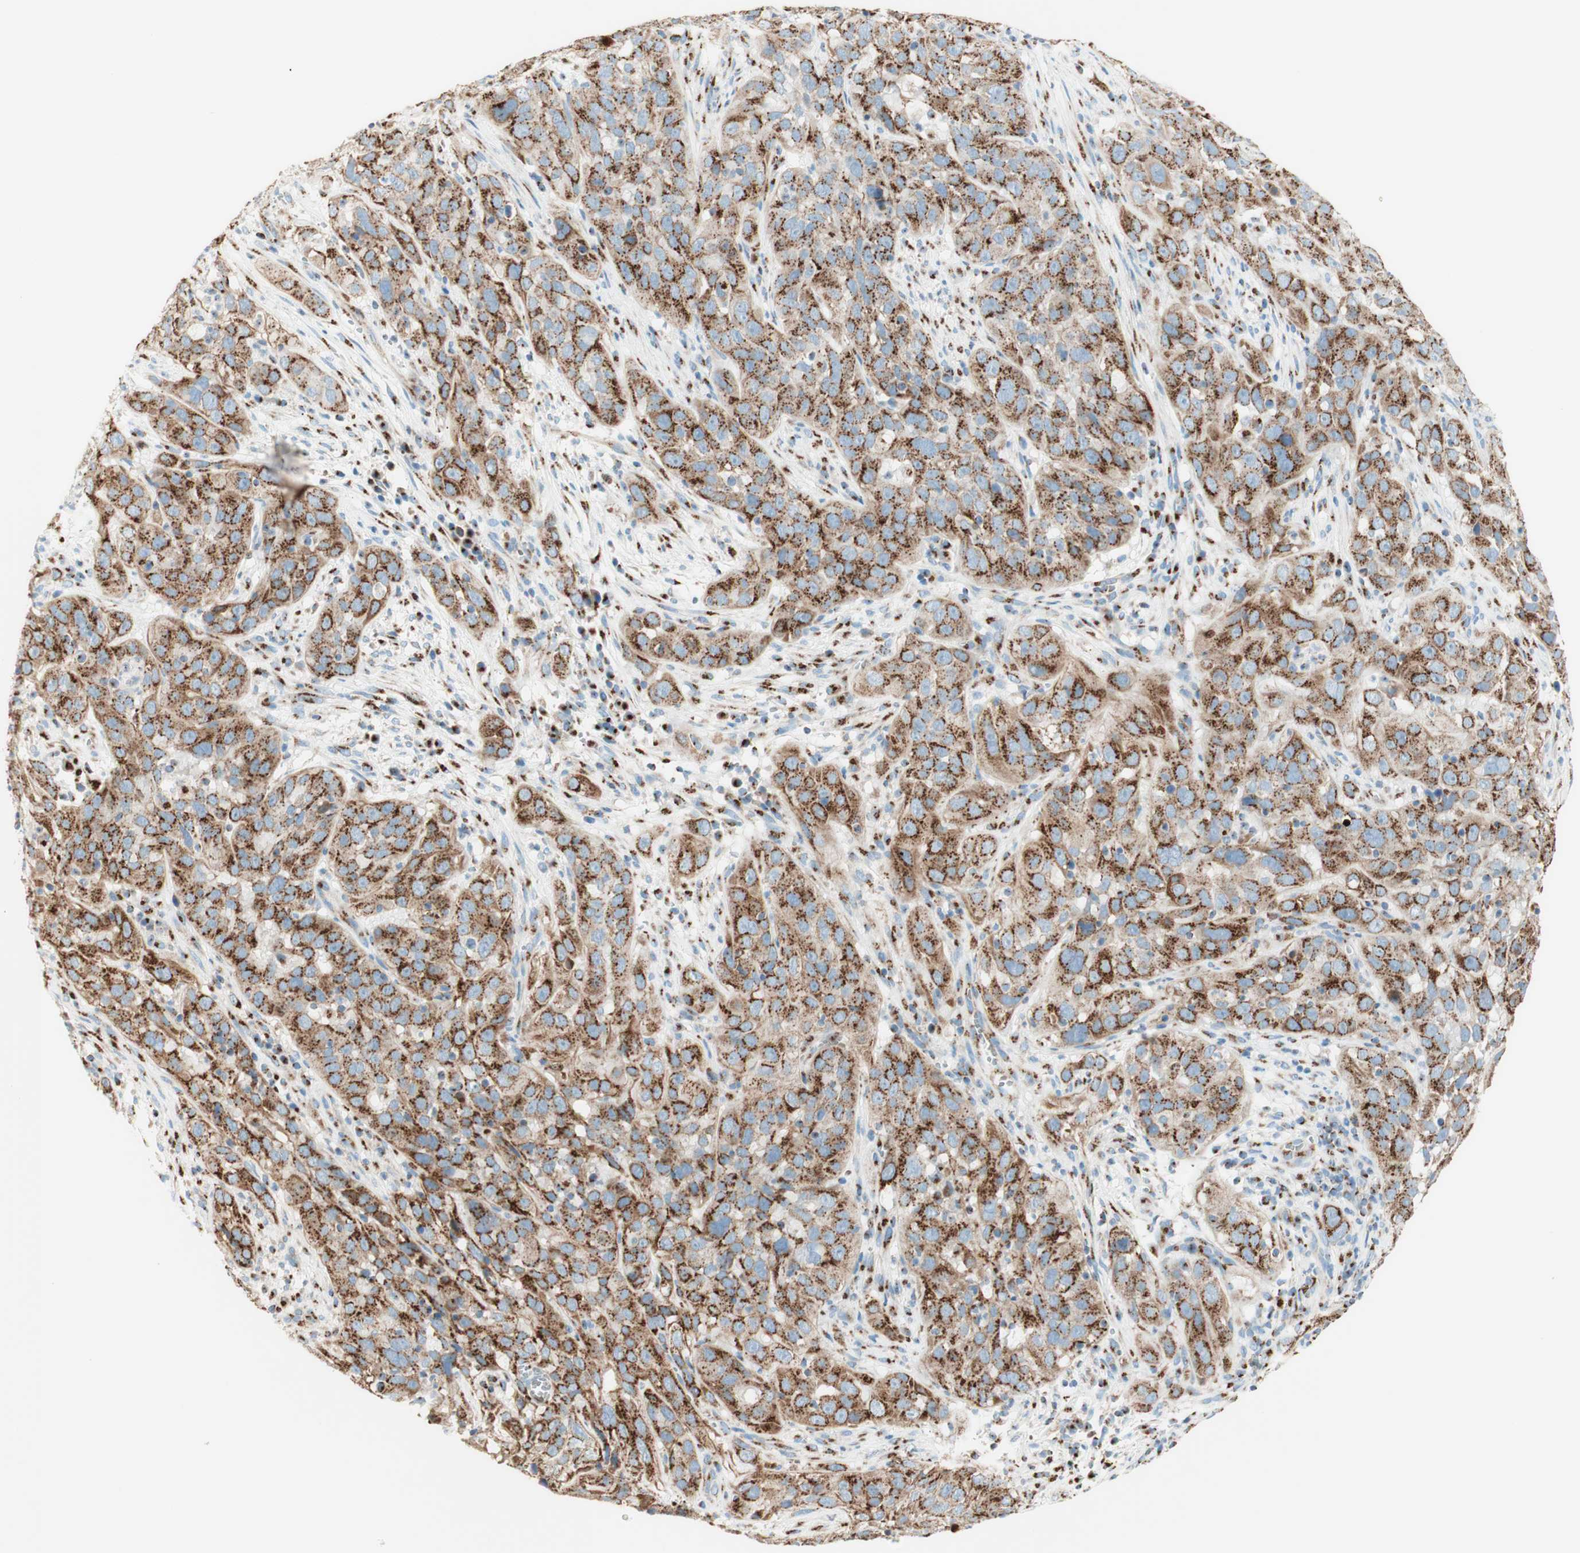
{"staining": {"intensity": "strong", "quantity": ">75%", "location": "cytoplasmic/membranous"}, "tissue": "cervical cancer", "cell_type": "Tumor cells", "image_type": "cancer", "snomed": [{"axis": "morphology", "description": "Squamous cell carcinoma, NOS"}, {"axis": "topography", "description": "Cervix"}], "caption": "This is an image of IHC staining of cervical cancer, which shows strong staining in the cytoplasmic/membranous of tumor cells.", "gene": "GOLGB1", "patient": {"sex": "female", "age": 32}}